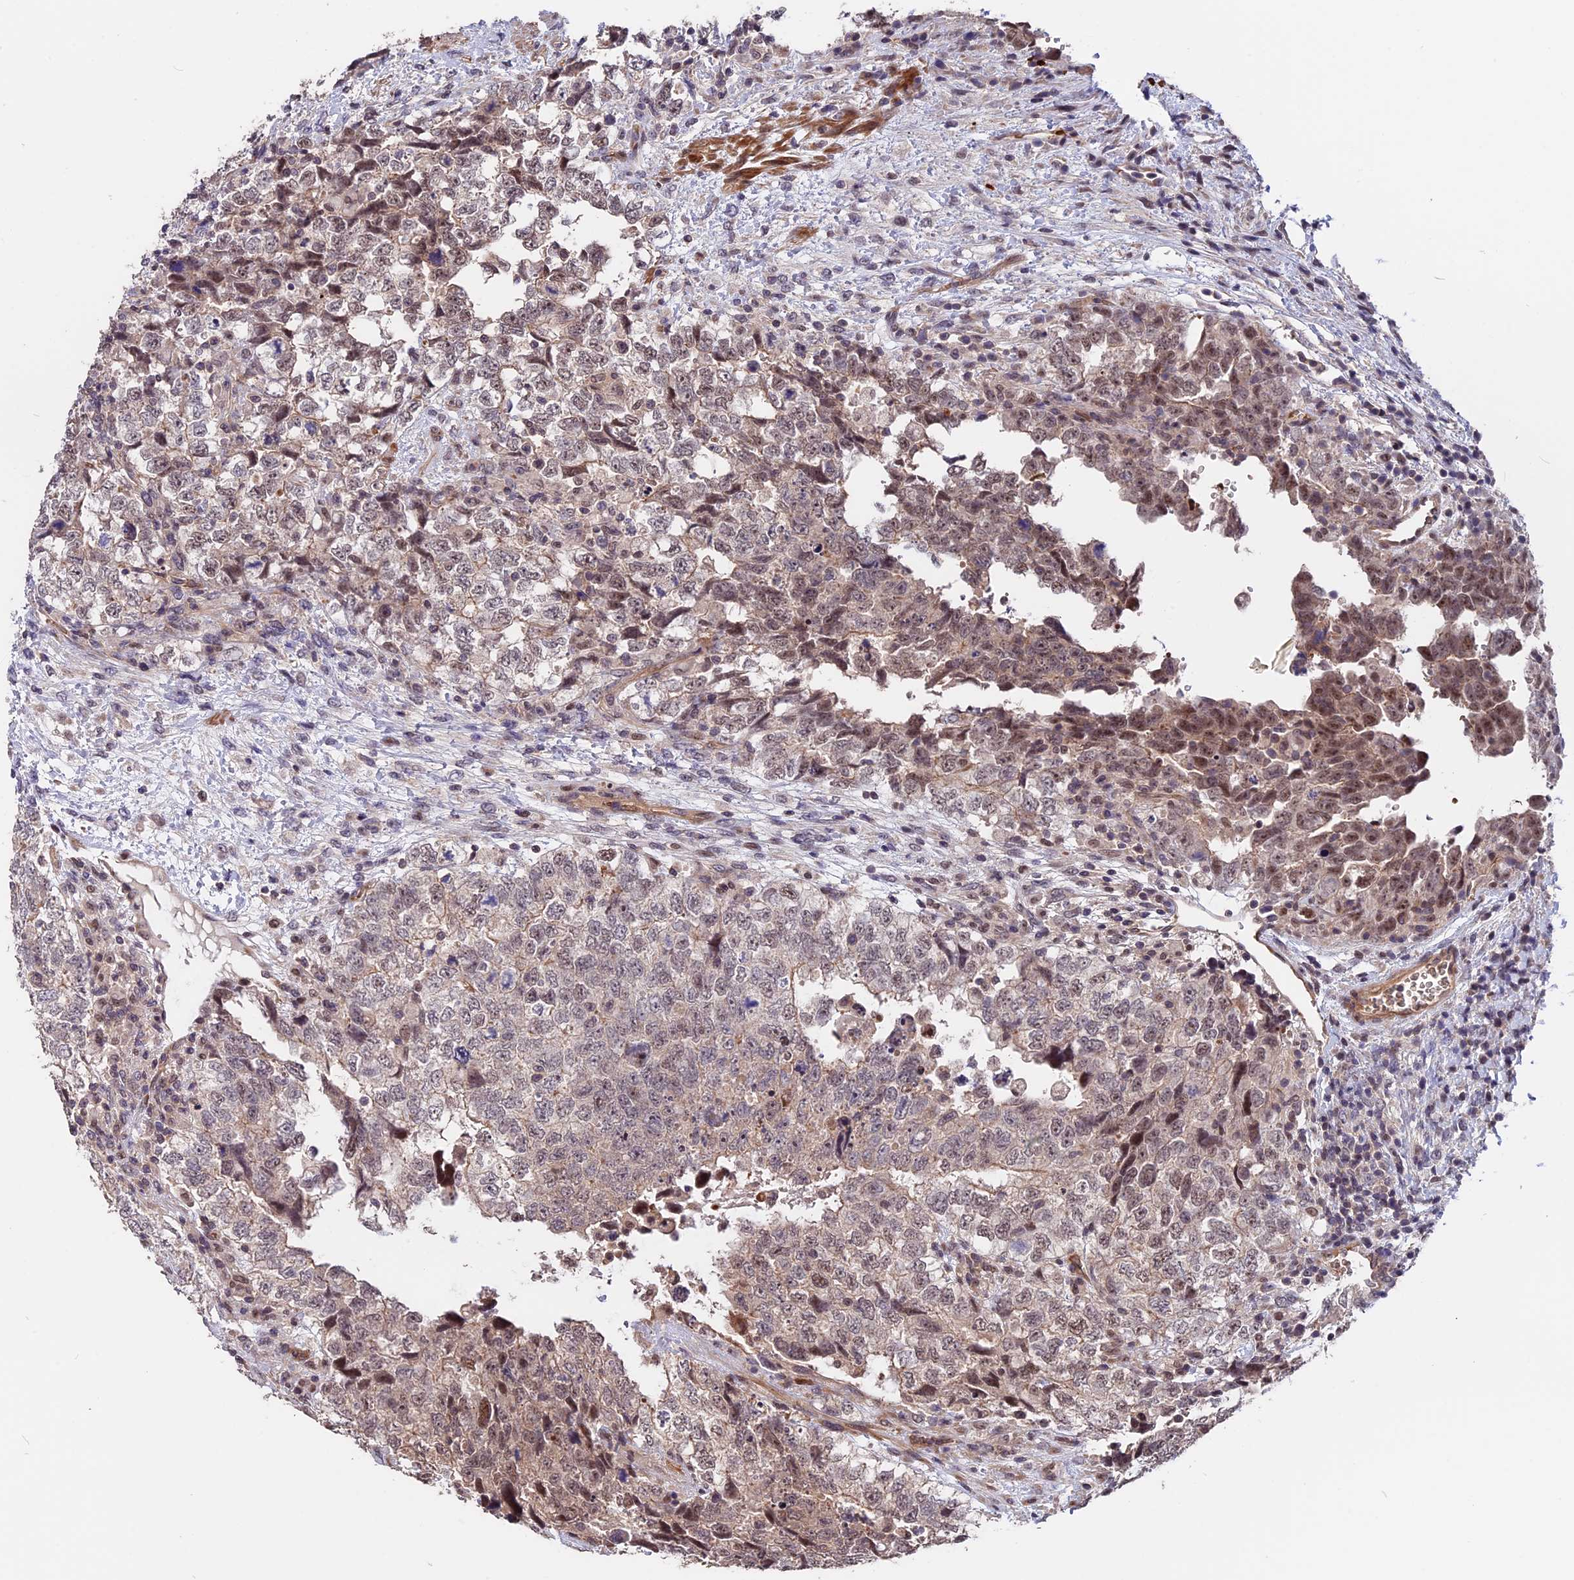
{"staining": {"intensity": "weak", "quantity": "<25%", "location": "cytoplasmic/membranous,nuclear"}, "tissue": "testis cancer", "cell_type": "Tumor cells", "image_type": "cancer", "snomed": [{"axis": "morphology", "description": "Carcinoma, Embryonal, NOS"}, {"axis": "topography", "description": "Testis"}], "caption": "An immunohistochemistry photomicrograph of embryonal carcinoma (testis) is shown. There is no staining in tumor cells of embryonal carcinoma (testis).", "gene": "ZC3H10", "patient": {"sex": "male", "age": 37}}